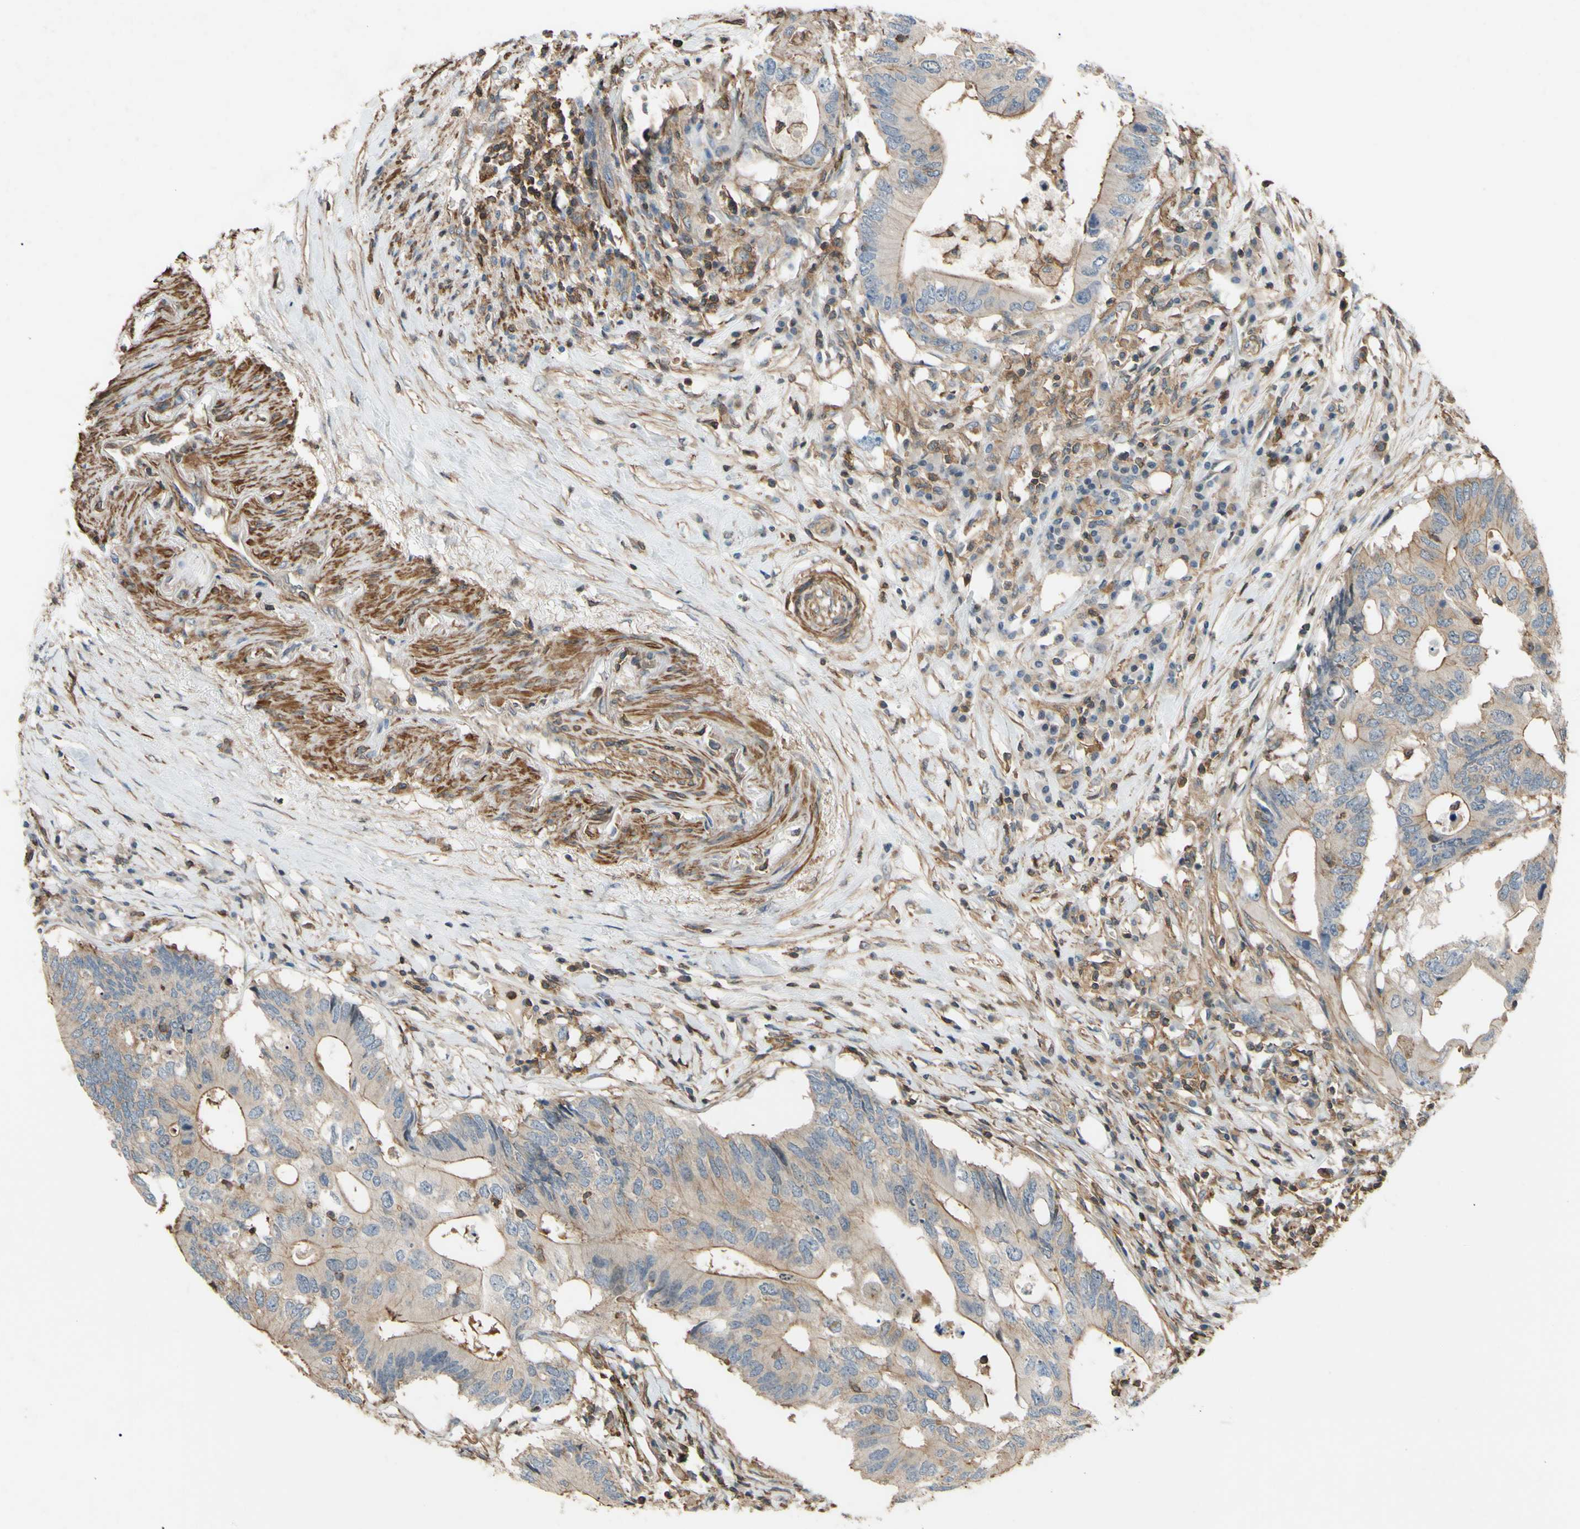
{"staining": {"intensity": "moderate", "quantity": ">75%", "location": "cytoplasmic/membranous"}, "tissue": "colorectal cancer", "cell_type": "Tumor cells", "image_type": "cancer", "snomed": [{"axis": "morphology", "description": "Adenocarcinoma, NOS"}, {"axis": "topography", "description": "Colon"}], "caption": "Brown immunohistochemical staining in colorectal cancer (adenocarcinoma) reveals moderate cytoplasmic/membranous positivity in about >75% of tumor cells.", "gene": "ADD3", "patient": {"sex": "male", "age": 71}}